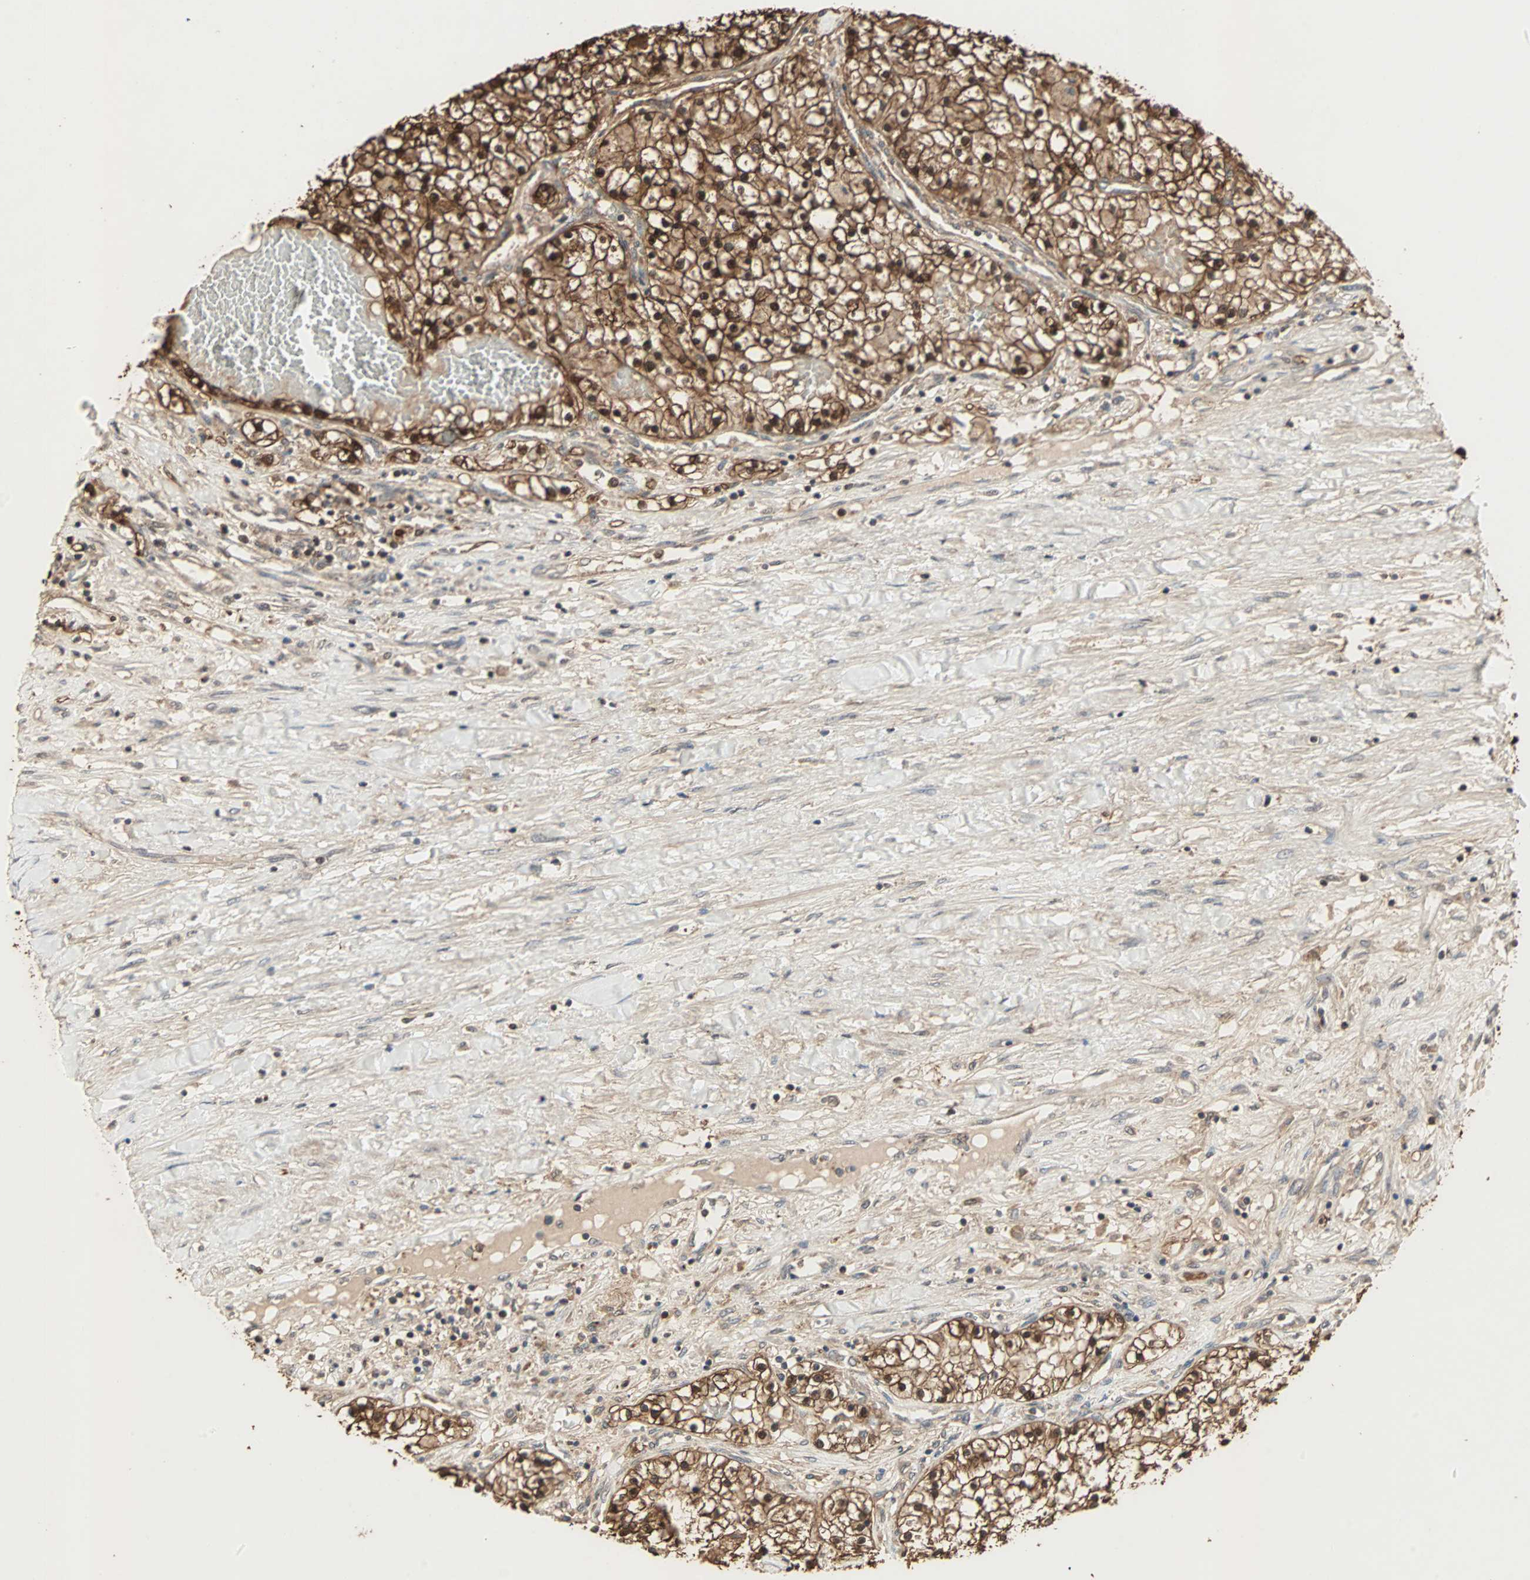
{"staining": {"intensity": "strong", "quantity": ">75%", "location": "cytoplasmic/membranous,nuclear"}, "tissue": "renal cancer", "cell_type": "Tumor cells", "image_type": "cancer", "snomed": [{"axis": "morphology", "description": "Adenocarcinoma, NOS"}, {"axis": "topography", "description": "Kidney"}], "caption": "A histopathology image showing strong cytoplasmic/membranous and nuclear expression in about >75% of tumor cells in renal adenocarcinoma, as visualized by brown immunohistochemical staining.", "gene": "DRG2", "patient": {"sex": "male", "age": 68}}